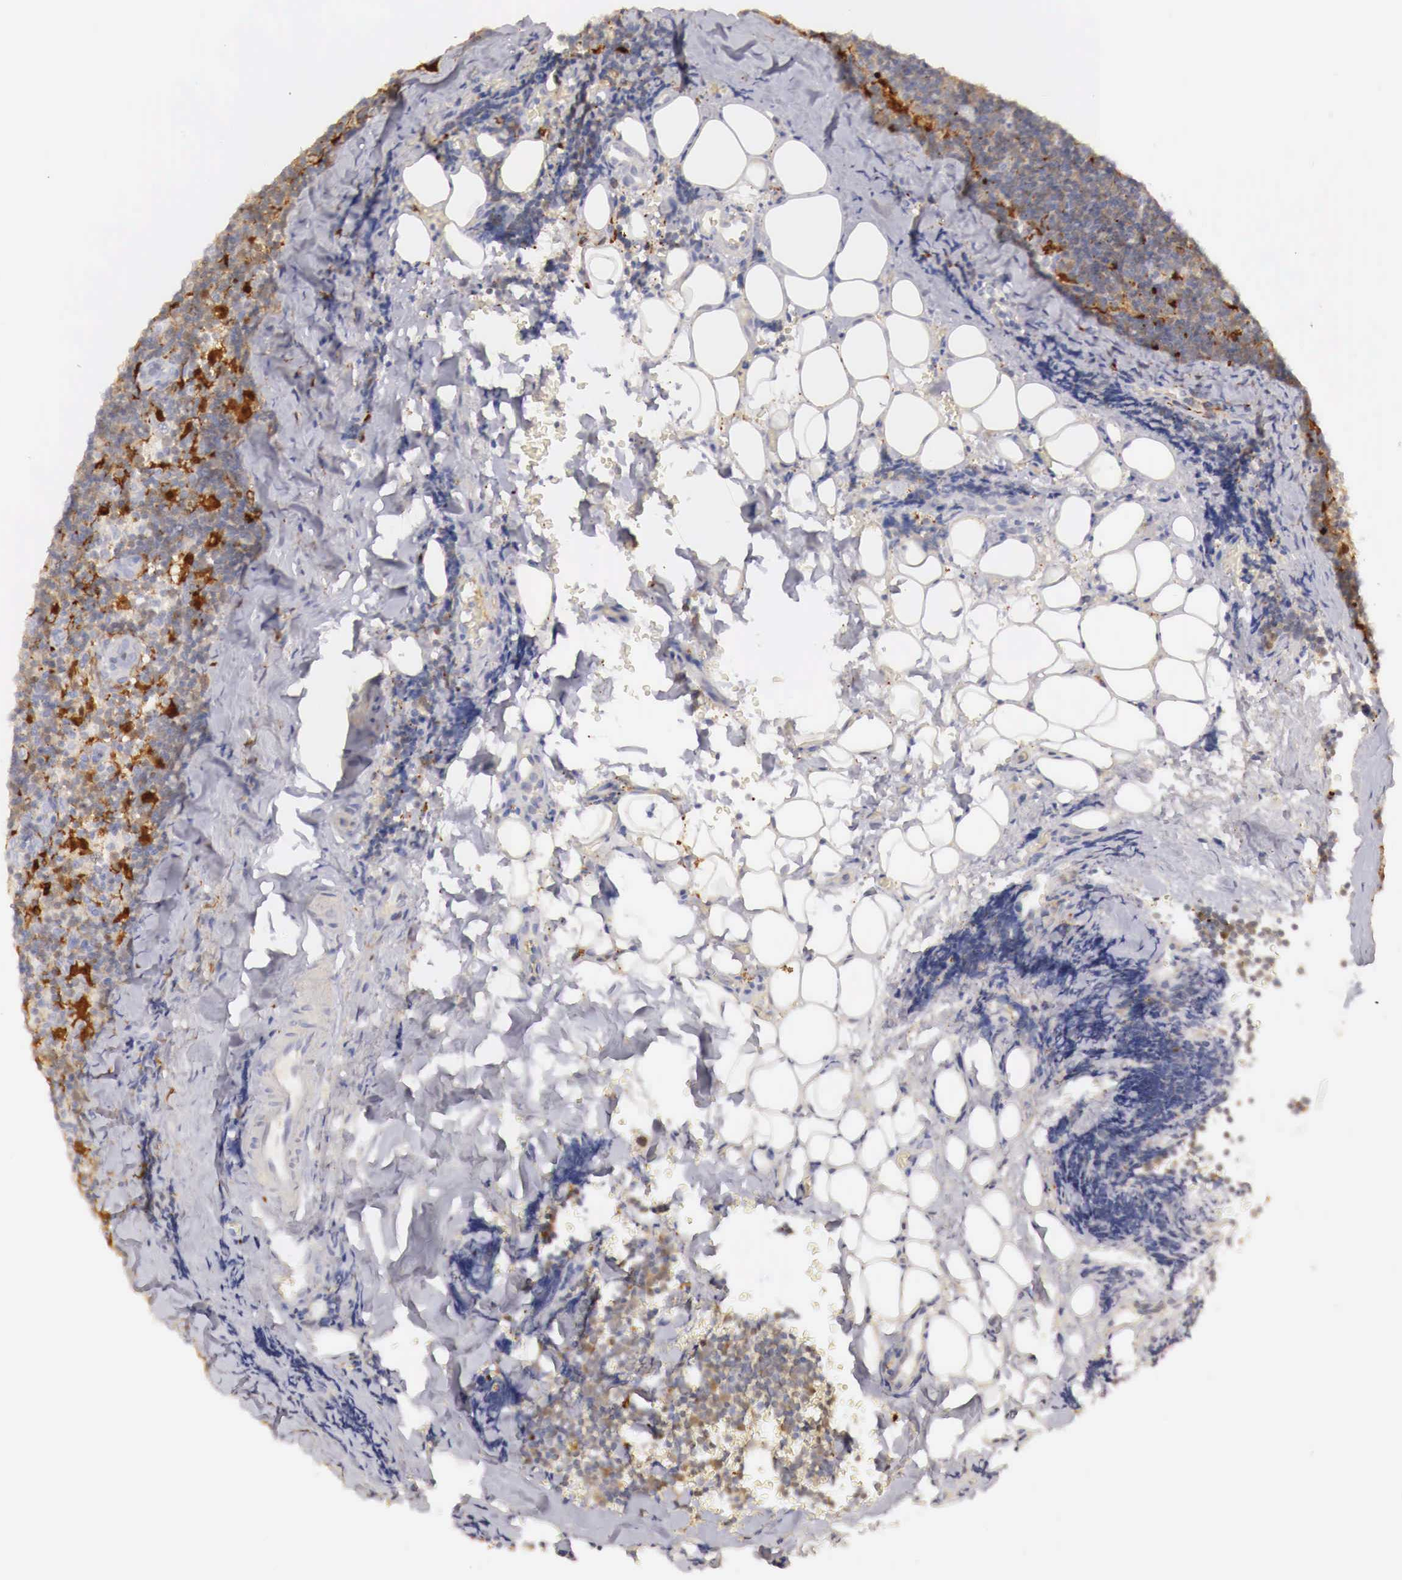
{"staining": {"intensity": "negative", "quantity": "none", "location": "none"}, "tissue": "lymphoma", "cell_type": "Tumor cells", "image_type": "cancer", "snomed": [{"axis": "morphology", "description": "Malignant lymphoma, non-Hodgkin's type, Low grade"}, {"axis": "topography", "description": "Lymph node"}], "caption": "DAB (3,3'-diaminobenzidine) immunohistochemical staining of lymphoma reveals no significant positivity in tumor cells.", "gene": "RENBP", "patient": {"sex": "male", "age": 57}}